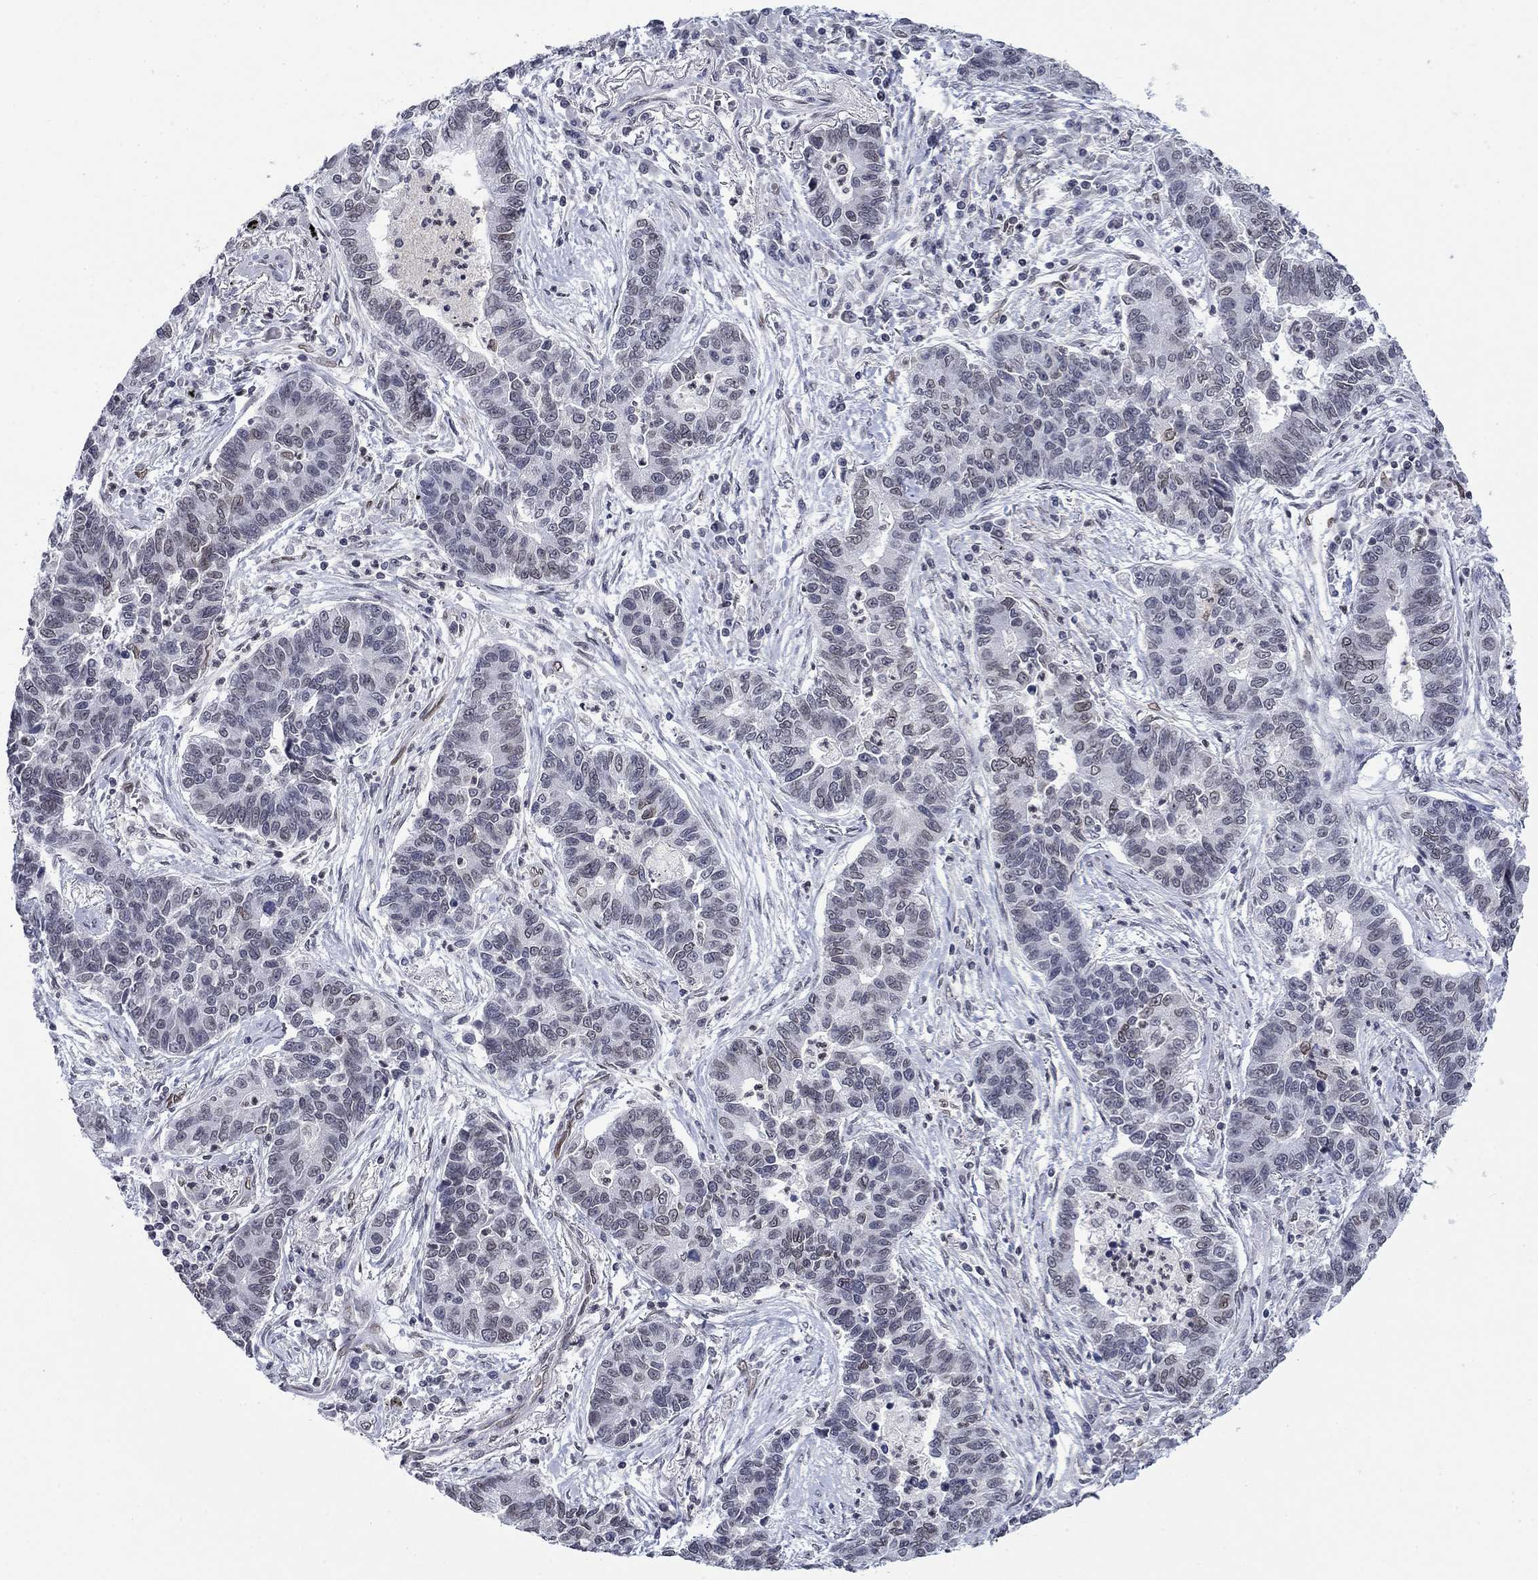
{"staining": {"intensity": "moderate", "quantity": "<25%", "location": "cytoplasmic/membranous,nuclear"}, "tissue": "lung cancer", "cell_type": "Tumor cells", "image_type": "cancer", "snomed": [{"axis": "morphology", "description": "Adenocarcinoma, NOS"}, {"axis": "topography", "description": "Lung"}], "caption": "High-power microscopy captured an IHC photomicrograph of lung cancer (adenocarcinoma), revealing moderate cytoplasmic/membranous and nuclear expression in approximately <25% of tumor cells.", "gene": "TOR1AIP1", "patient": {"sex": "female", "age": 57}}